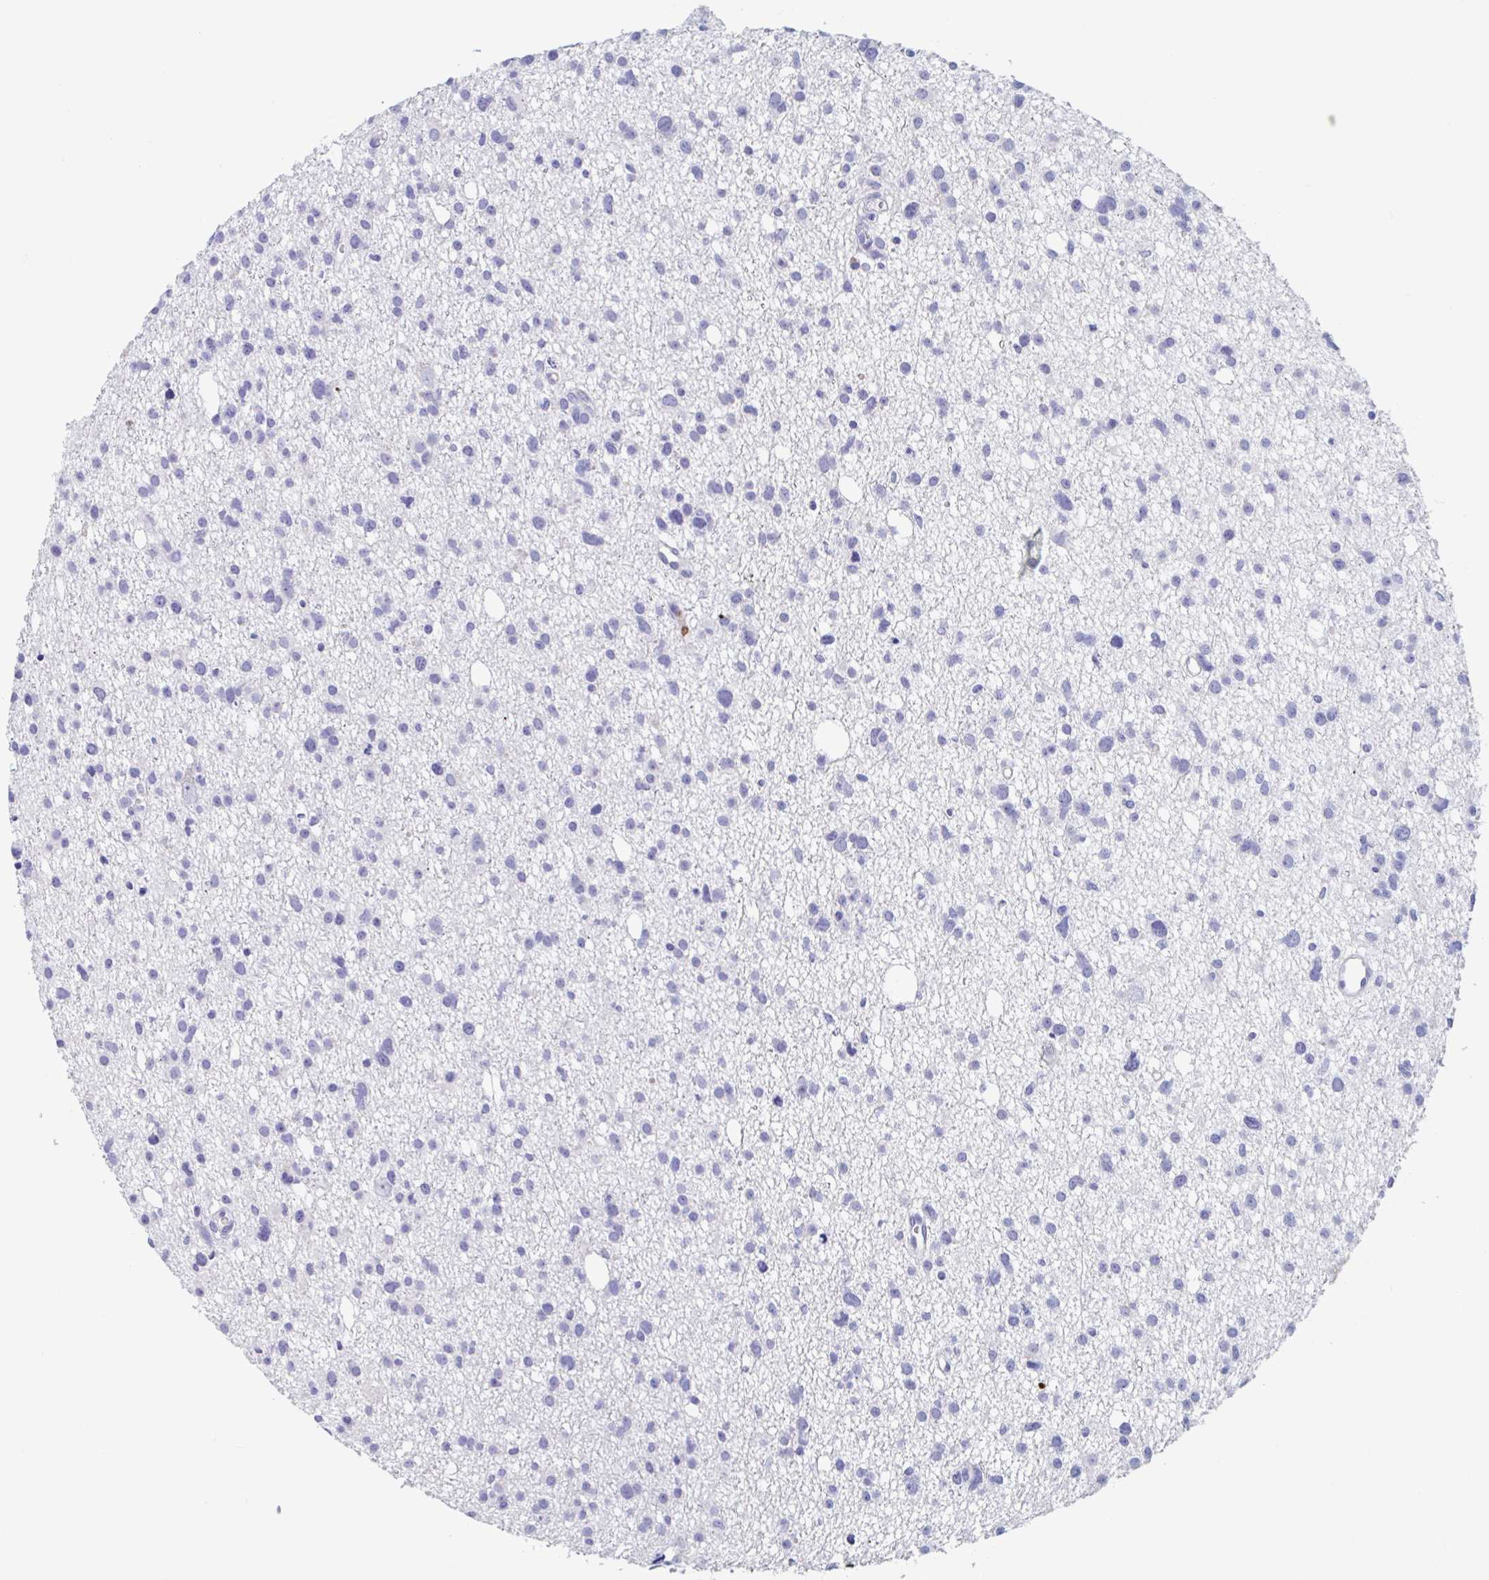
{"staining": {"intensity": "negative", "quantity": "none", "location": "none"}, "tissue": "glioma", "cell_type": "Tumor cells", "image_type": "cancer", "snomed": [{"axis": "morphology", "description": "Glioma, malignant, High grade"}, {"axis": "topography", "description": "Brain"}], "caption": "There is no significant staining in tumor cells of glioma.", "gene": "ZNHIT2", "patient": {"sex": "male", "age": 23}}